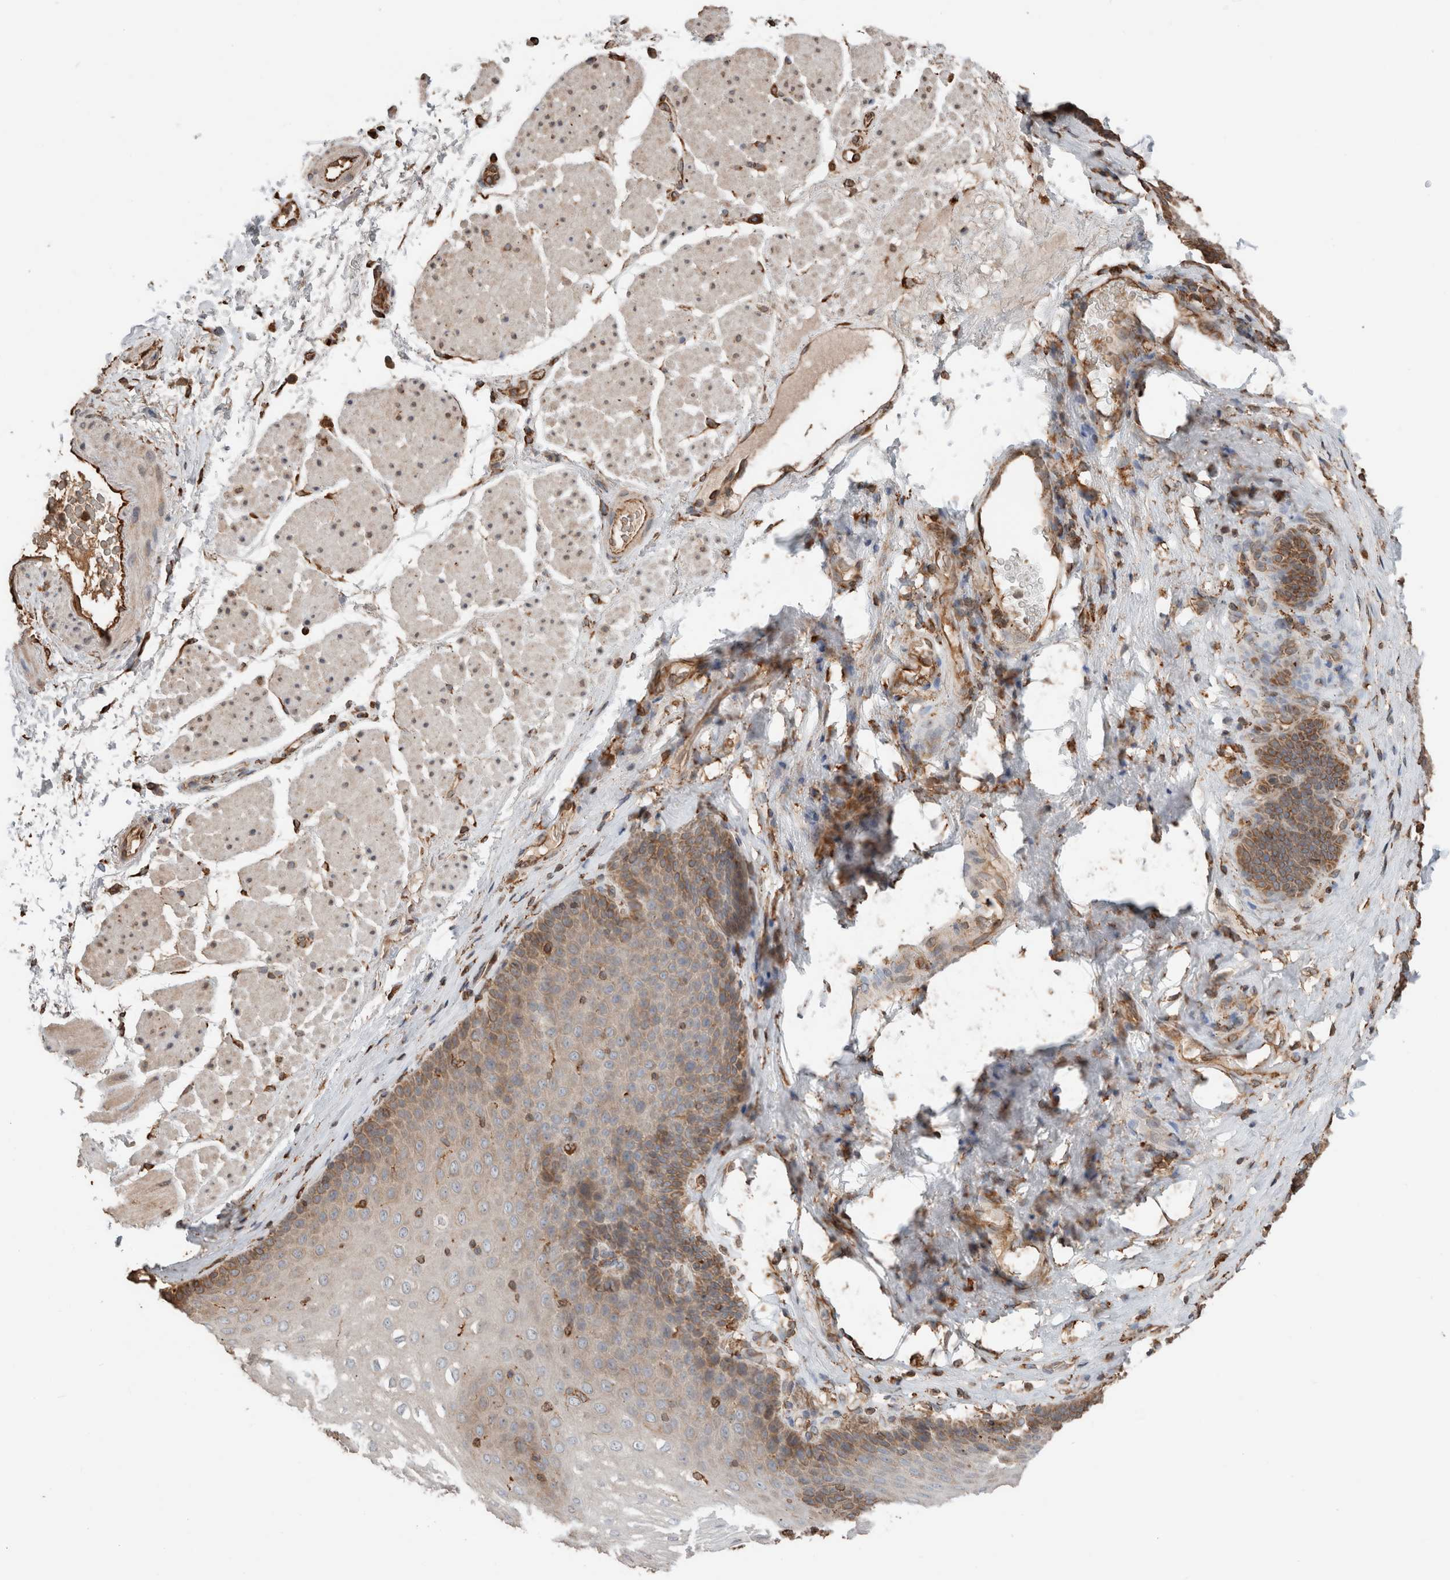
{"staining": {"intensity": "moderate", "quantity": "<25%", "location": "cytoplasmic/membranous"}, "tissue": "esophagus", "cell_type": "Squamous epithelial cells", "image_type": "normal", "snomed": [{"axis": "morphology", "description": "Normal tissue, NOS"}, {"axis": "topography", "description": "Esophagus"}], "caption": "Moderate cytoplasmic/membranous staining for a protein is appreciated in about <25% of squamous epithelial cells of unremarkable esophagus using IHC.", "gene": "ERAP2", "patient": {"sex": "female", "age": 66}}